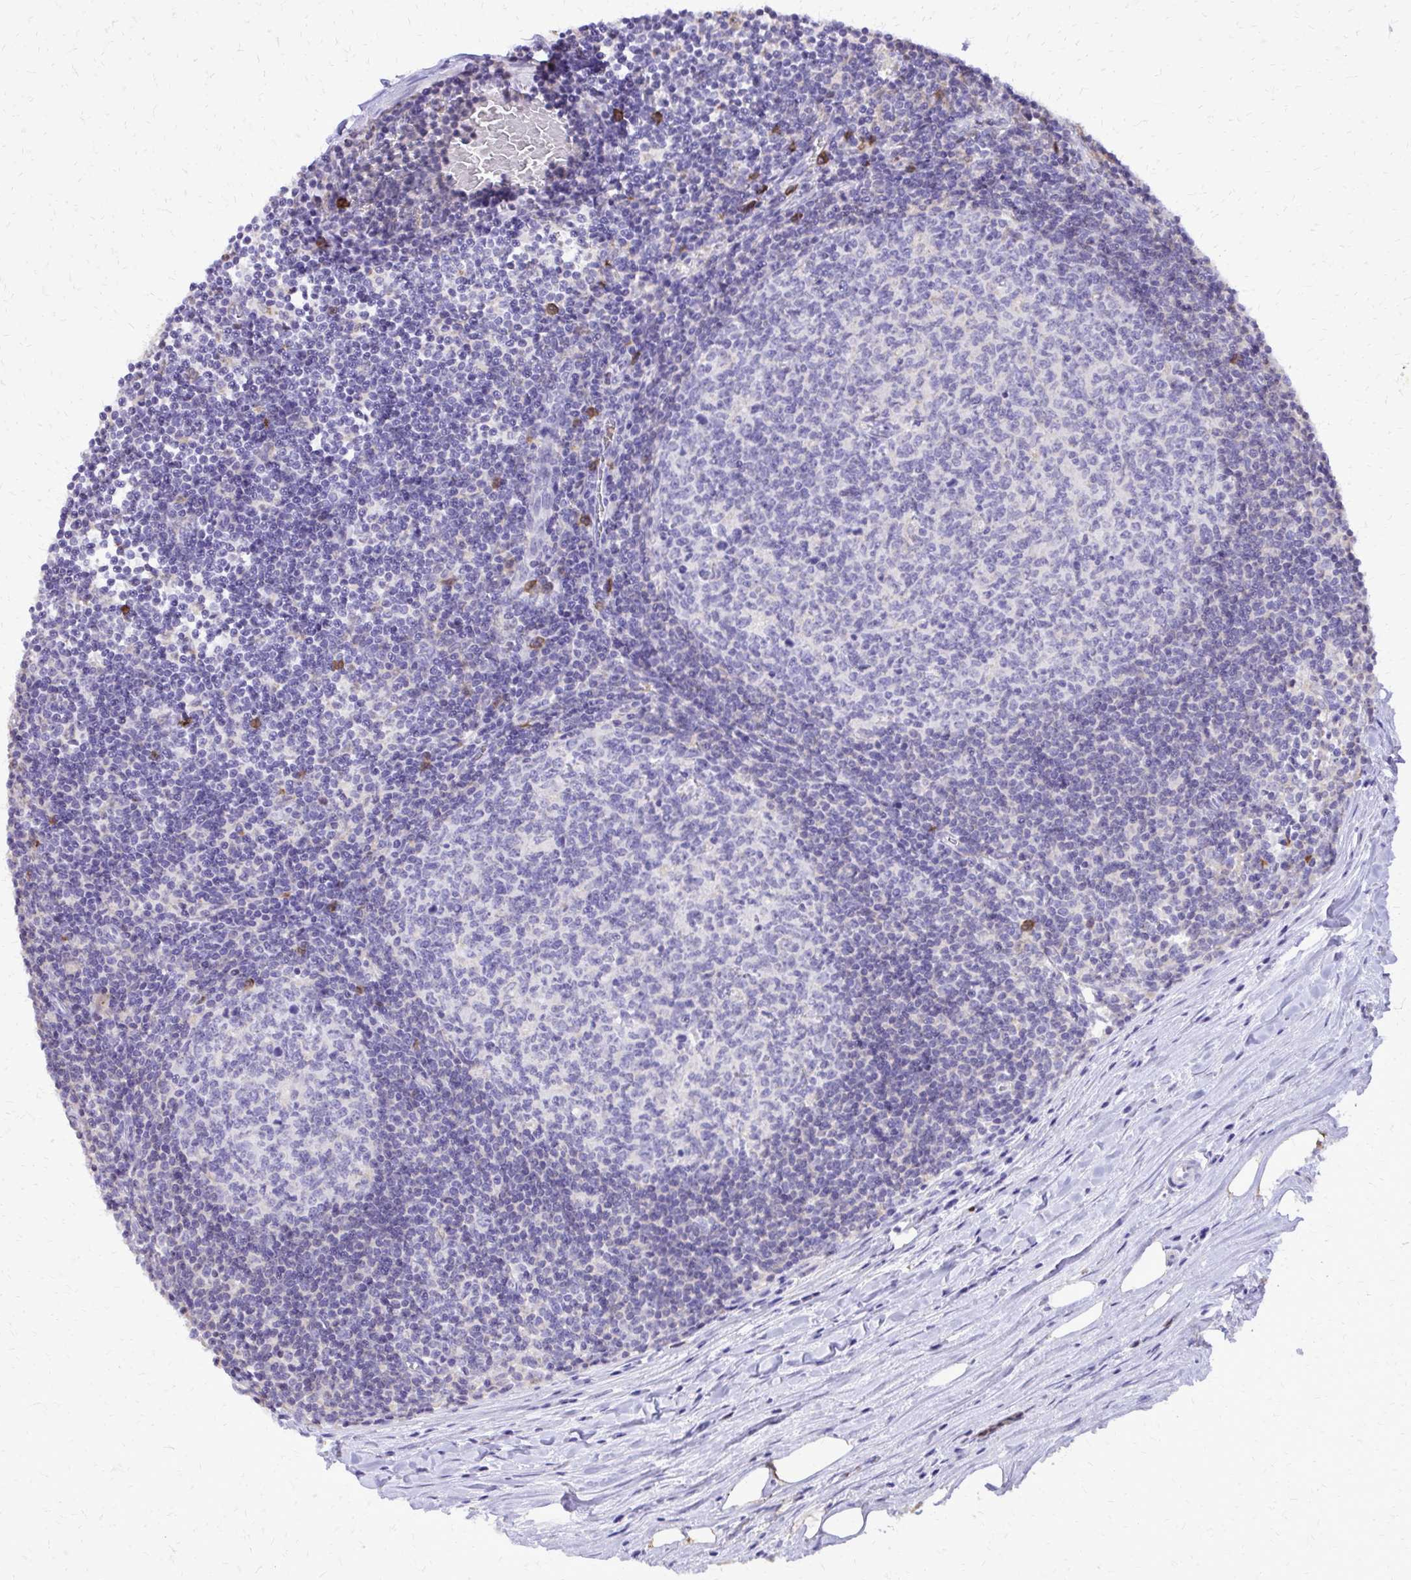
{"staining": {"intensity": "negative", "quantity": "none", "location": "none"}, "tissue": "lymph node", "cell_type": "Germinal center cells", "image_type": "normal", "snomed": [{"axis": "morphology", "description": "Normal tissue, NOS"}, {"axis": "topography", "description": "Lymph node"}], "caption": "An IHC photomicrograph of unremarkable lymph node is shown. There is no staining in germinal center cells of lymph node. (Brightfield microscopy of DAB (3,3'-diaminobenzidine) IHC at high magnification).", "gene": "CAT", "patient": {"sex": "male", "age": 67}}